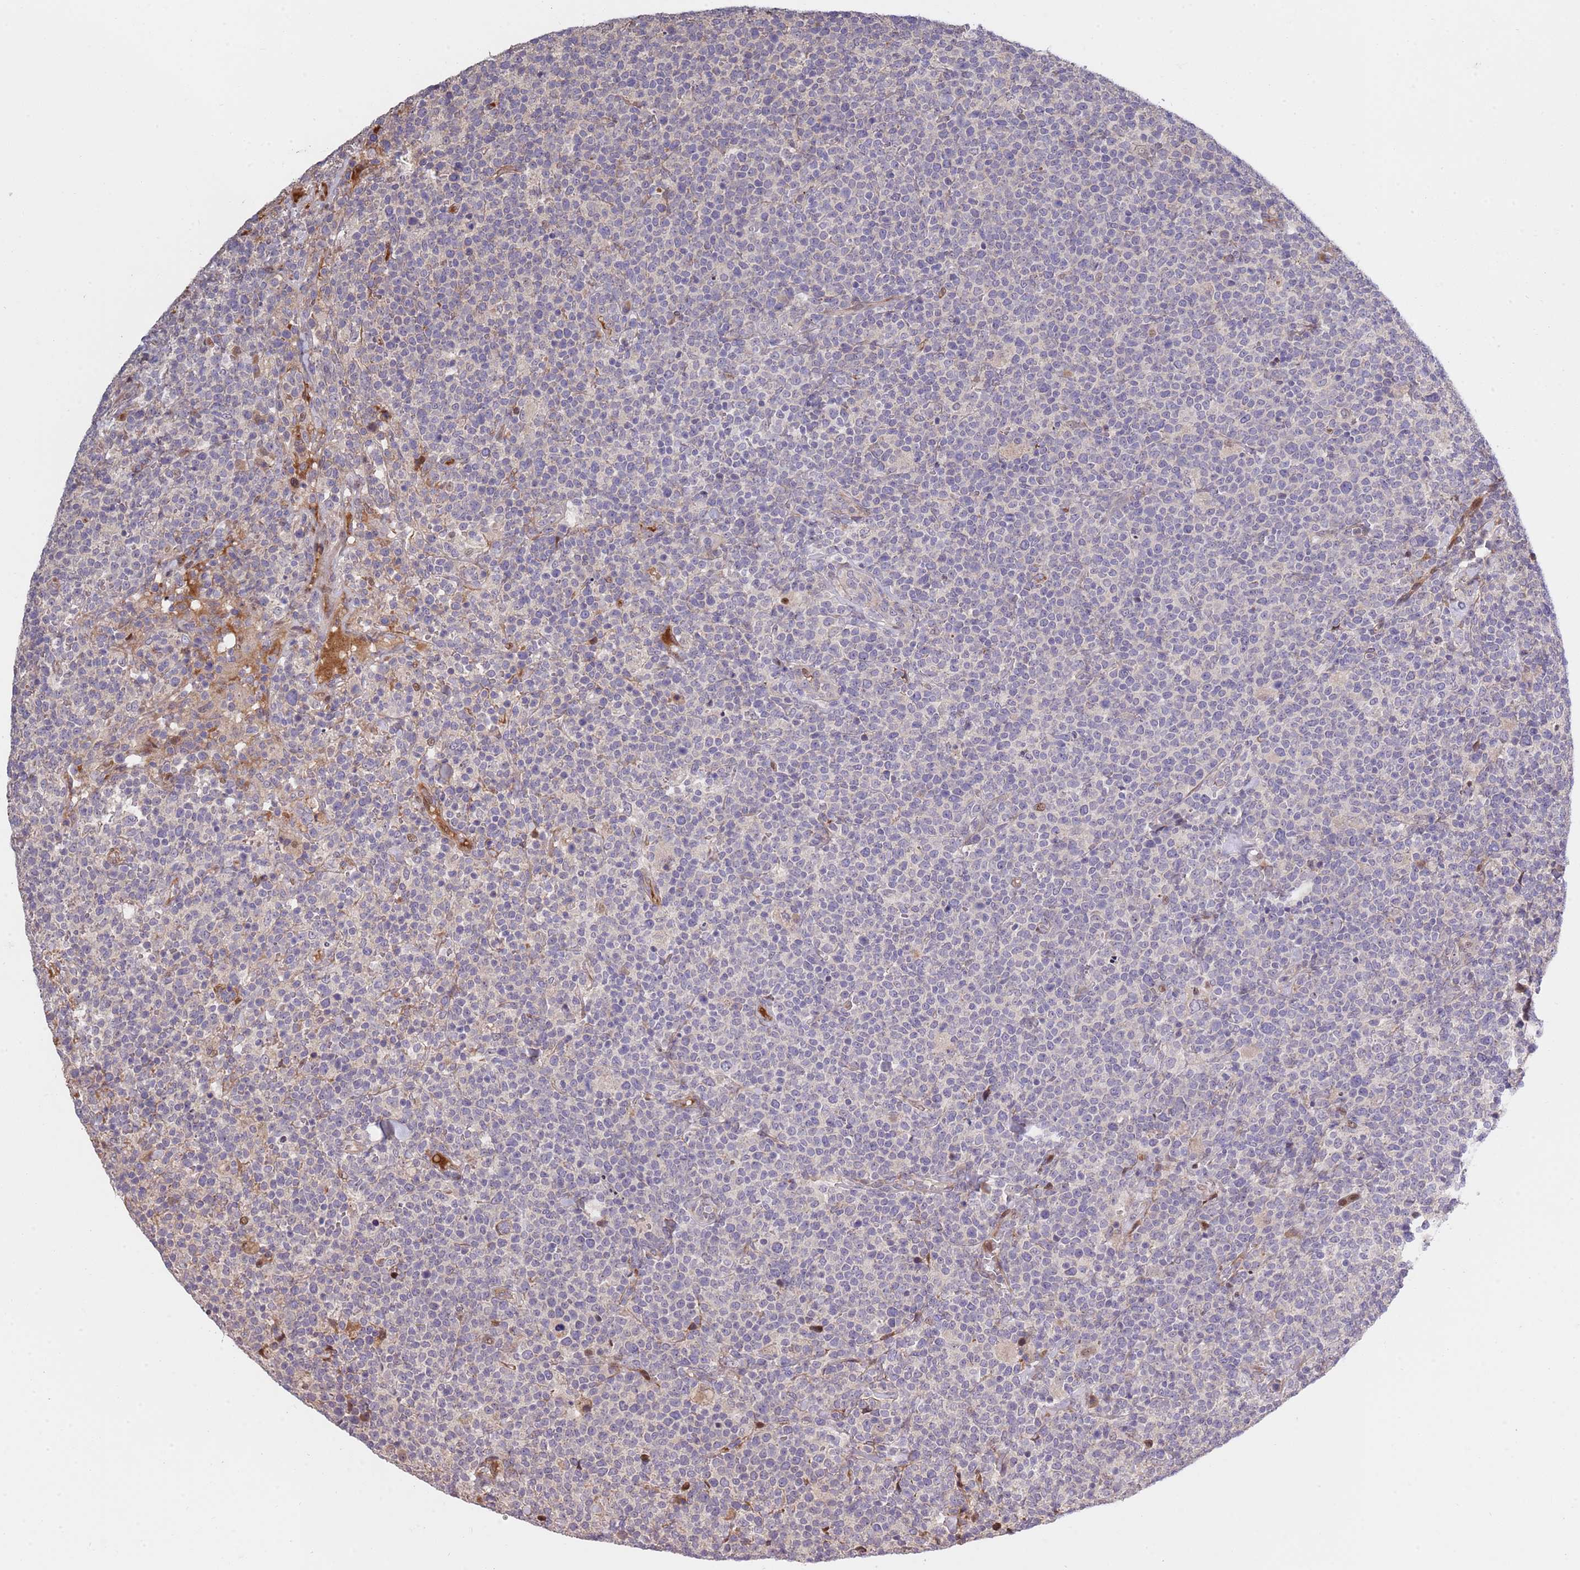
{"staining": {"intensity": "negative", "quantity": "none", "location": "none"}, "tissue": "lymphoma", "cell_type": "Tumor cells", "image_type": "cancer", "snomed": [{"axis": "morphology", "description": "Malignant lymphoma, non-Hodgkin's type, High grade"}, {"axis": "topography", "description": "Lymph node"}], "caption": "IHC of human lymphoma shows no staining in tumor cells.", "gene": "SYNDIG1L", "patient": {"sex": "male", "age": 61}}